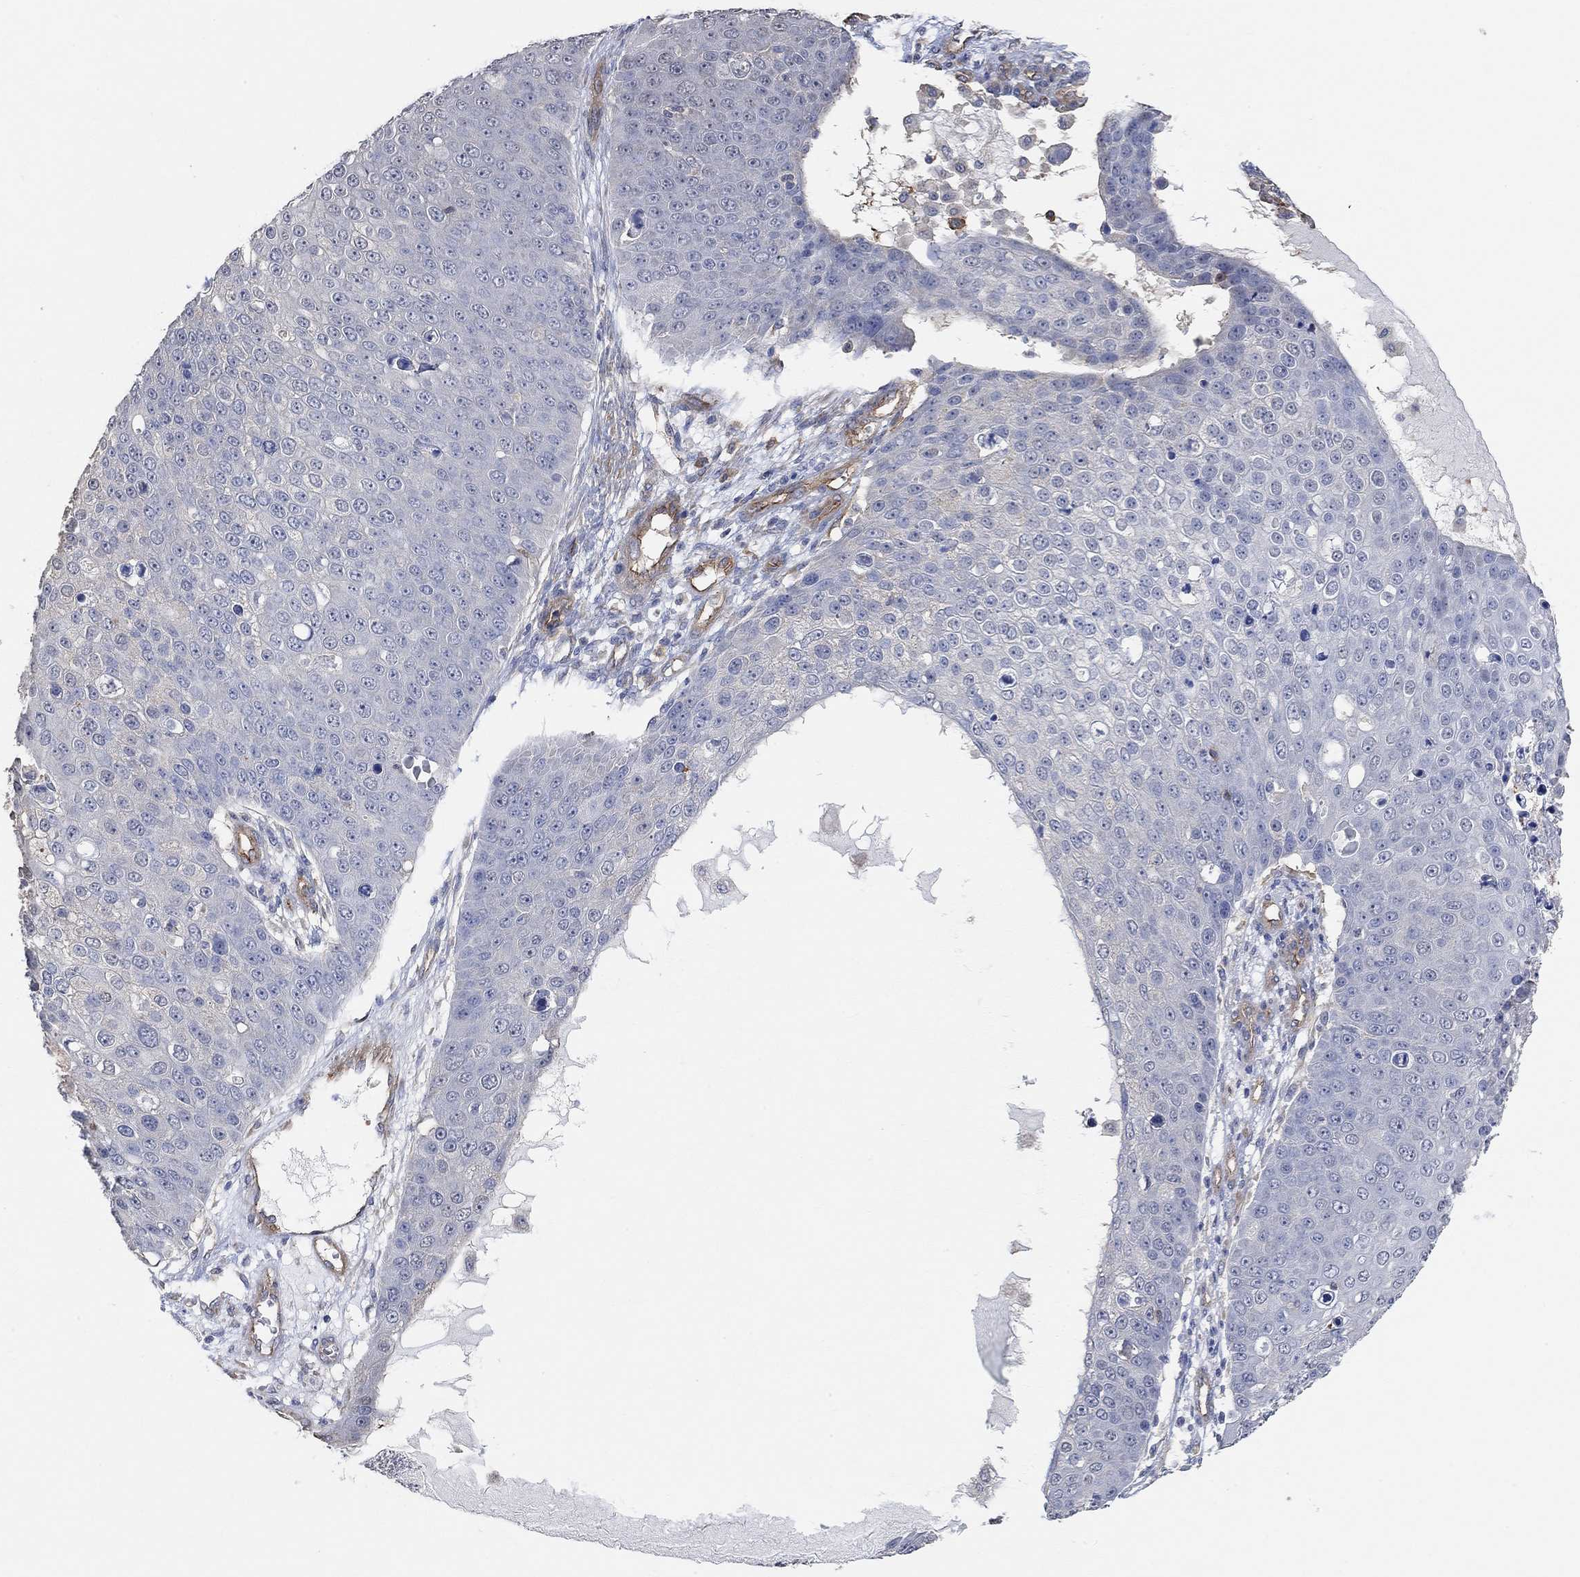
{"staining": {"intensity": "weak", "quantity": "<25%", "location": "cytoplasmic/membranous"}, "tissue": "skin cancer", "cell_type": "Tumor cells", "image_type": "cancer", "snomed": [{"axis": "morphology", "description": "Squamous cell carcinoma, NOS"}, {"axis": "topography", "description": "Skin"}], "caption": "DAB immunohistochemical staining of human squamous cell carcinoma (skin) displays no significant staining in tumor cells.", "gene": "SYT16", "patient": {"sex": "male", "age": 71}}